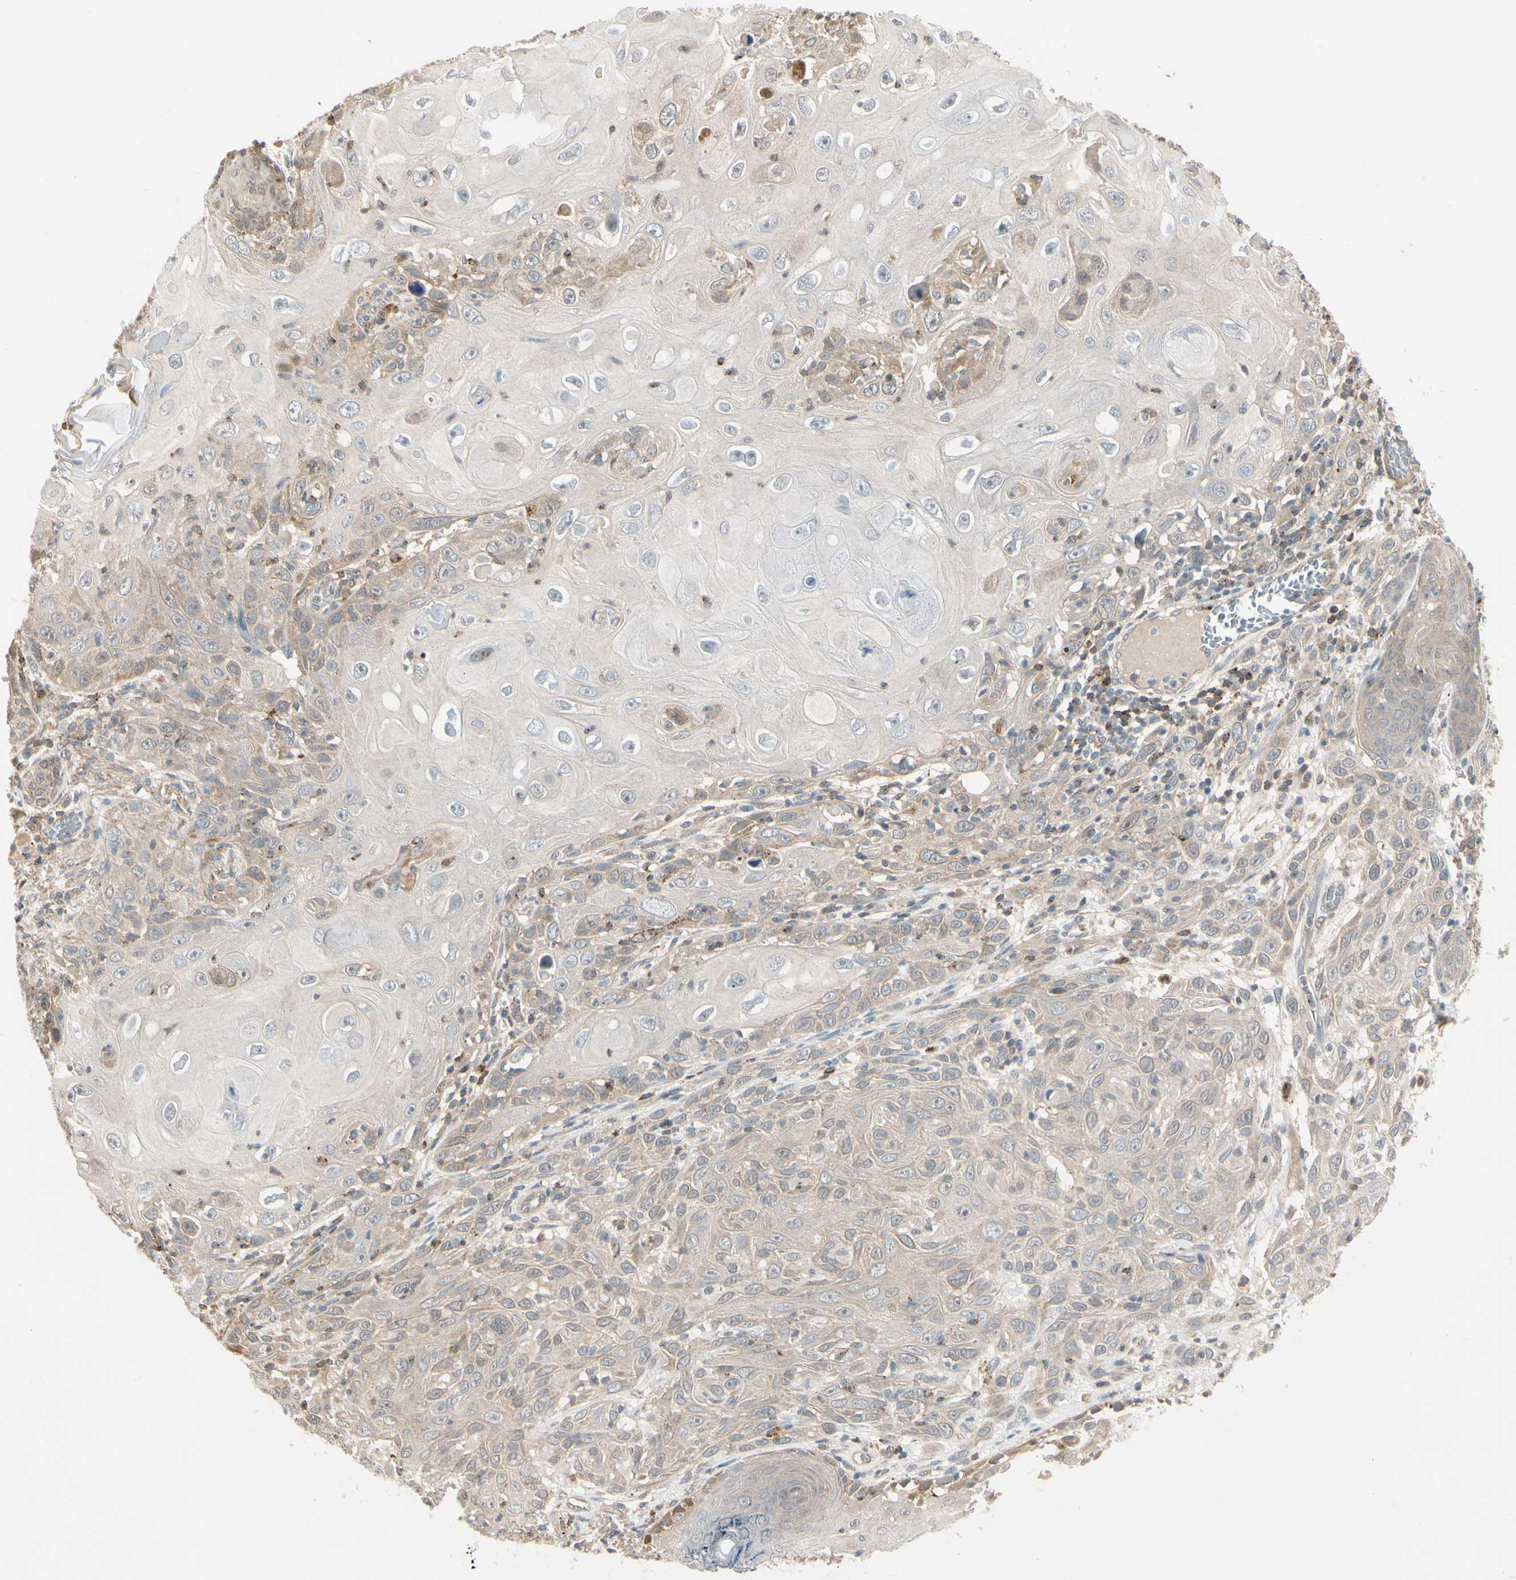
{"staining": {"intensity": "weak", "quantity": "25%-75%", "location": "cytoplasmic/membranous"}, "tissue": "skin cancer", "cell_type": "Tumor cells", "image_type": "cancer", "snomed": [{"axis": "morphology", "description": "Squamous cell carcinoma, NOS"}, {"axis": "topography", "description": "Skin"}], "caption": "Protein positivity by IHC shows weak cytoplasmic/membranous positivity in about 25%-75% of tumor cells in skin squamous cell carcinoma.", "gene": "EVC", "patient": {"sex": "female", "age": 88}}